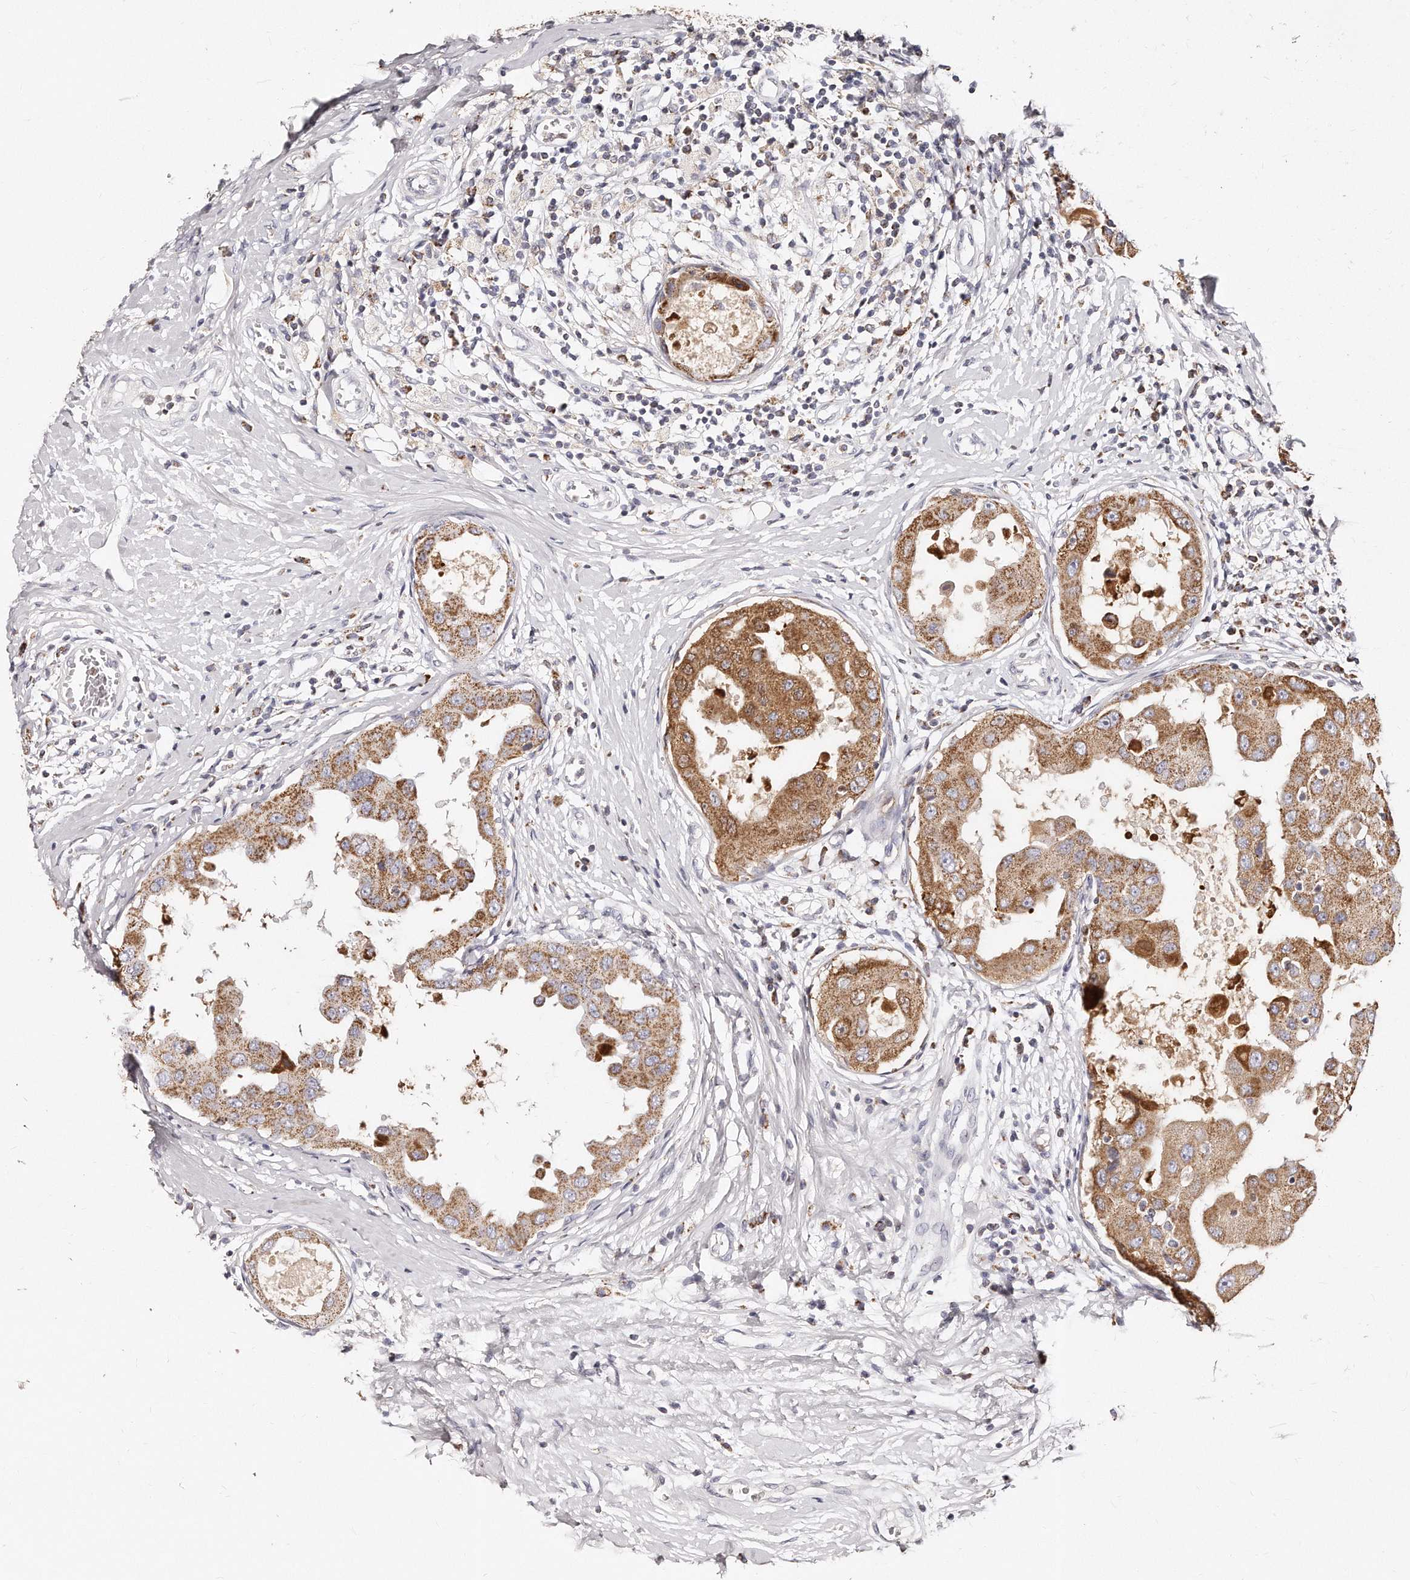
{"staining": {"intensity": "moderate", "quantity": ">75%", "location": "cytoplasmic/membranous"}, "tissue": "breast cancer", "cell_type": "Tumor cells", "image_type": "cancer", "snomed": [{"axis": "morphology", "description": "Duct carcinoma"}, {"axis": "topography", "description": "Breast"}], "caption": "A photomicrograph of invasive ductal carcinoma (breast) stained for a protein demonstrates moderate cytoplasmic/membranous brown staining in tumor cells. (brown staining indicates protein expression, while blue staining denotes nuclei).", "gene": "RTKN", "patient": {"sex": "female", "age": 27}}